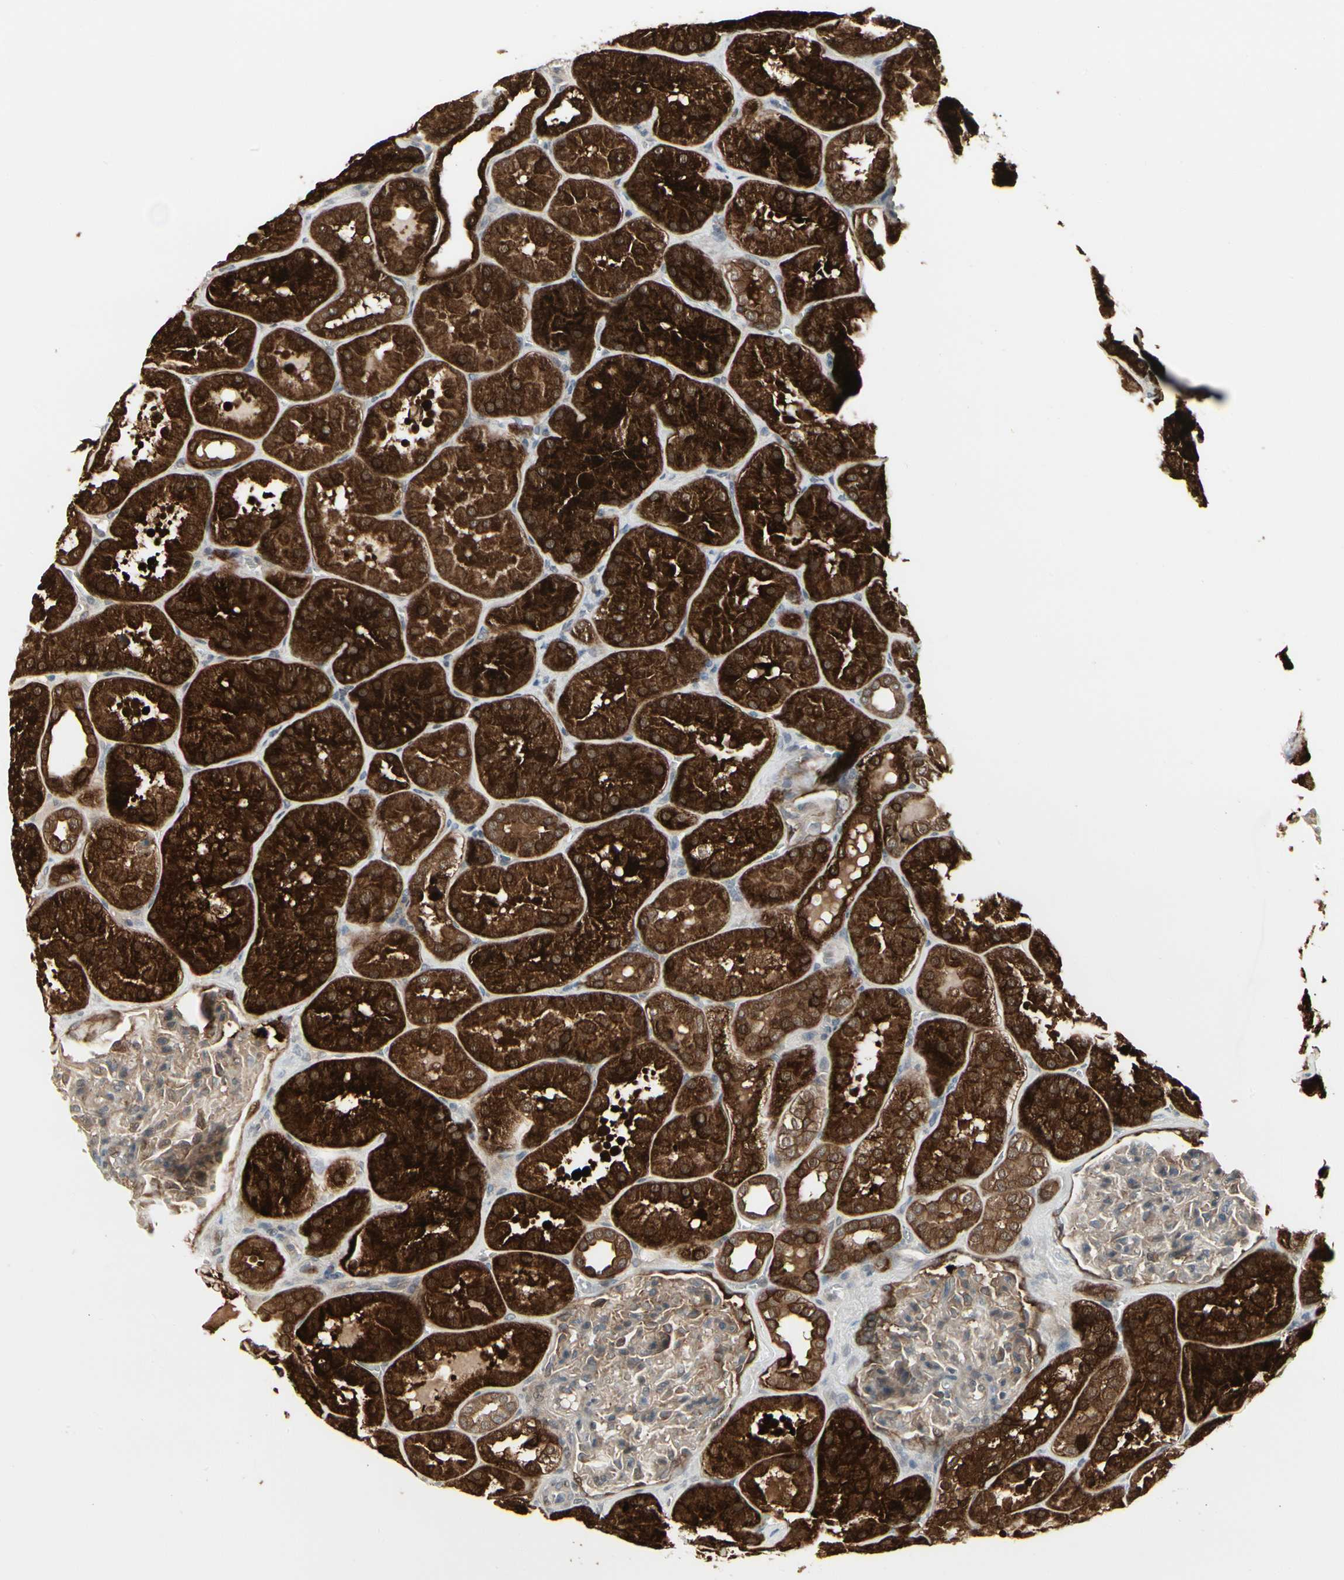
{"staining": {"intensity": "weak", "quantity": ">75%", "location": "cytoplasmic/membranous"}, "tissue": "kidney", "cell_type": "Cells in glomeruli", "image_type": "normal", "snomed": [{"axis": "morphology", "description": "Normal tissue, NOS"}, {"axis": "topography", "description": "Kidney"}], "caption": "A histopathology image of human kidney stained for a protein exhibits weak cytoplasmic/membranous brown staining in cells in glomeruli.", "gene": "IGFBP6", "patient": {"sex": "male", "age": 28}}